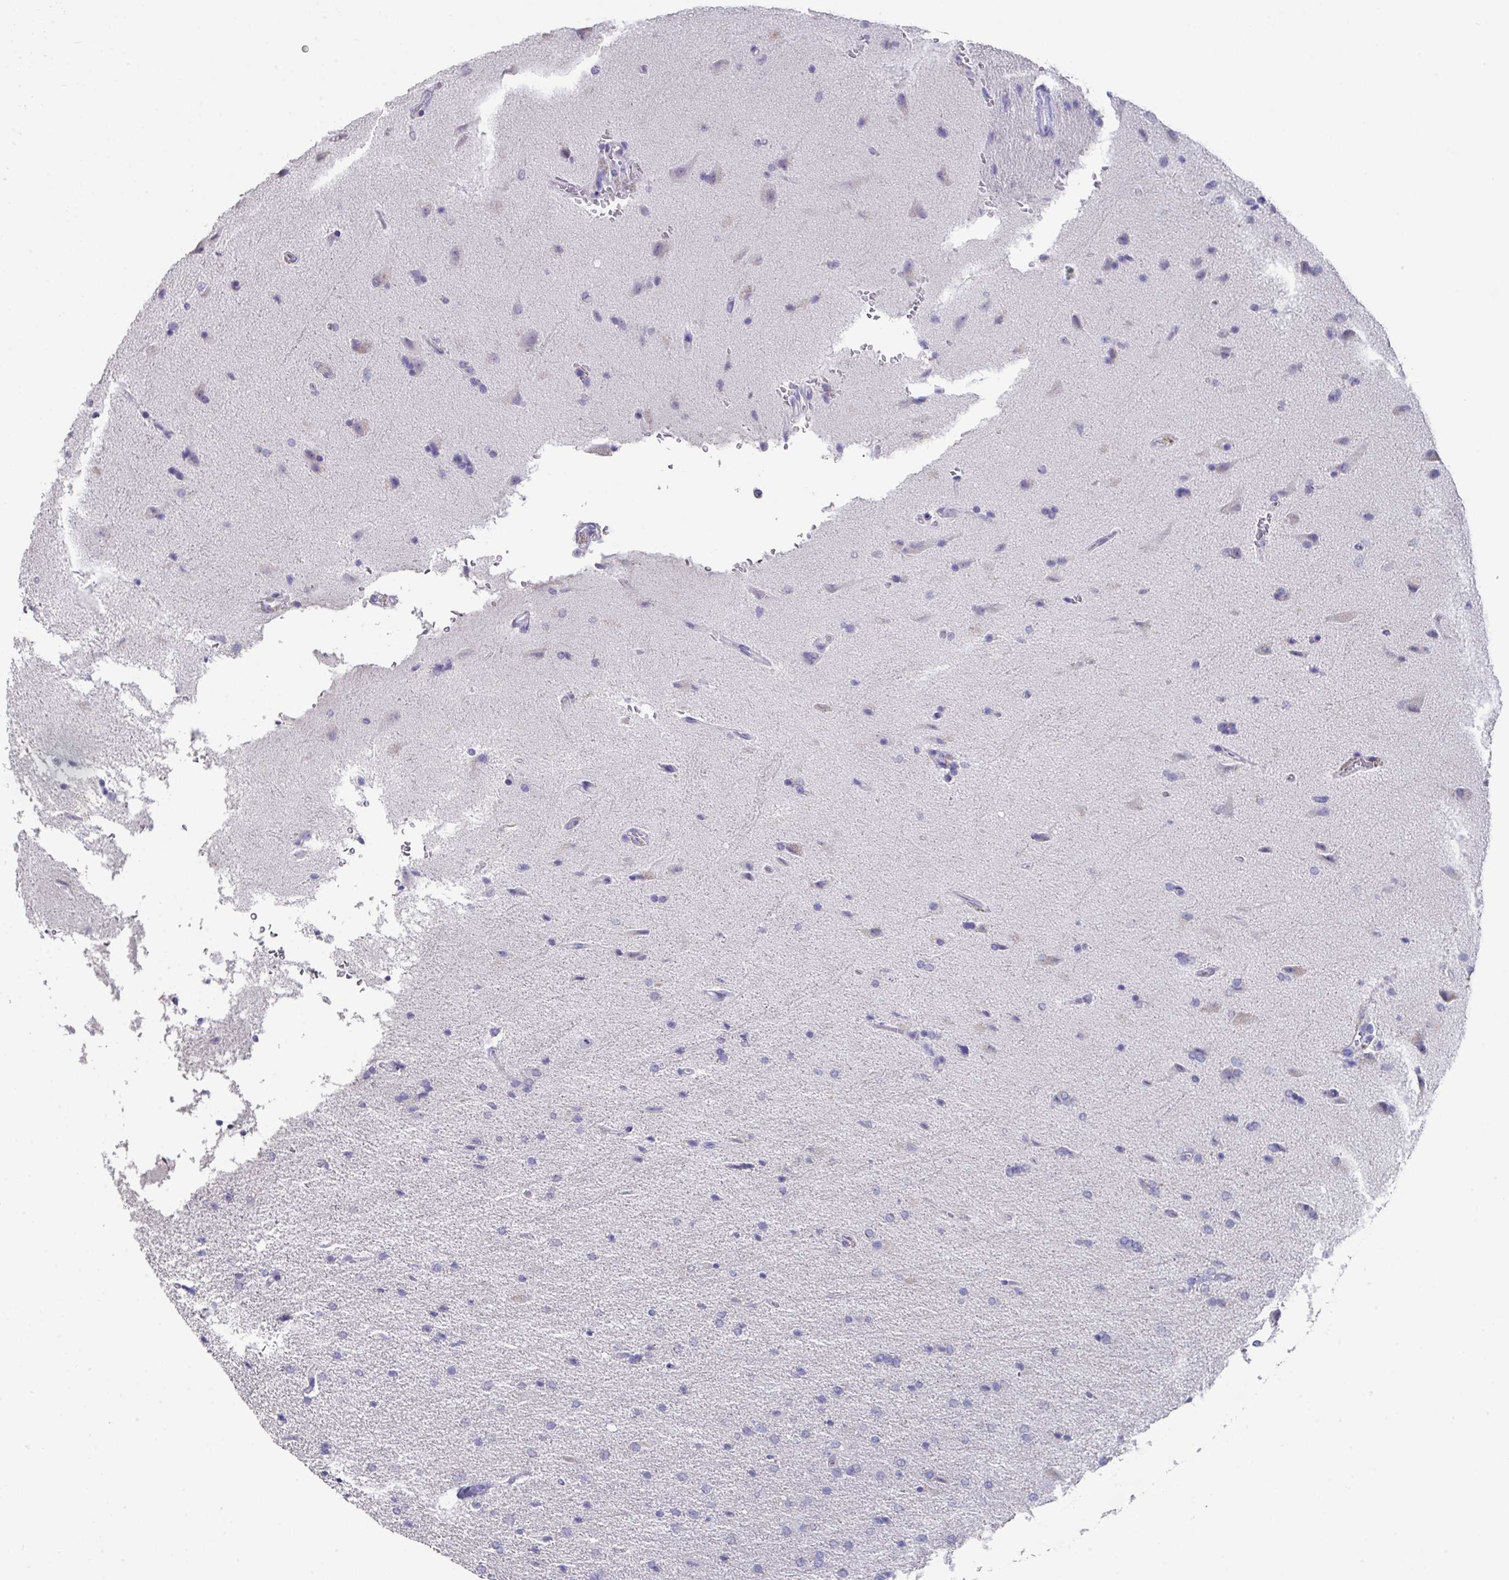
{"staining": {"intensity": "negative", "quantity": "none", "location": "none"}, "tissue": "glioma", "cell_type": "Tumor cells", "image_type": "cancer", "snomed": [{"axis": "morphology", "description": "Glioma, malignant, High grade"}, {"axis": "topography", "description": "Brain"}], "caption": "The micrograph exhibits no significant expression in tumor cells of malignant glioma (high-grade).", "gene": "DAZL", "patient": {"sex": "male", "age": 72}}